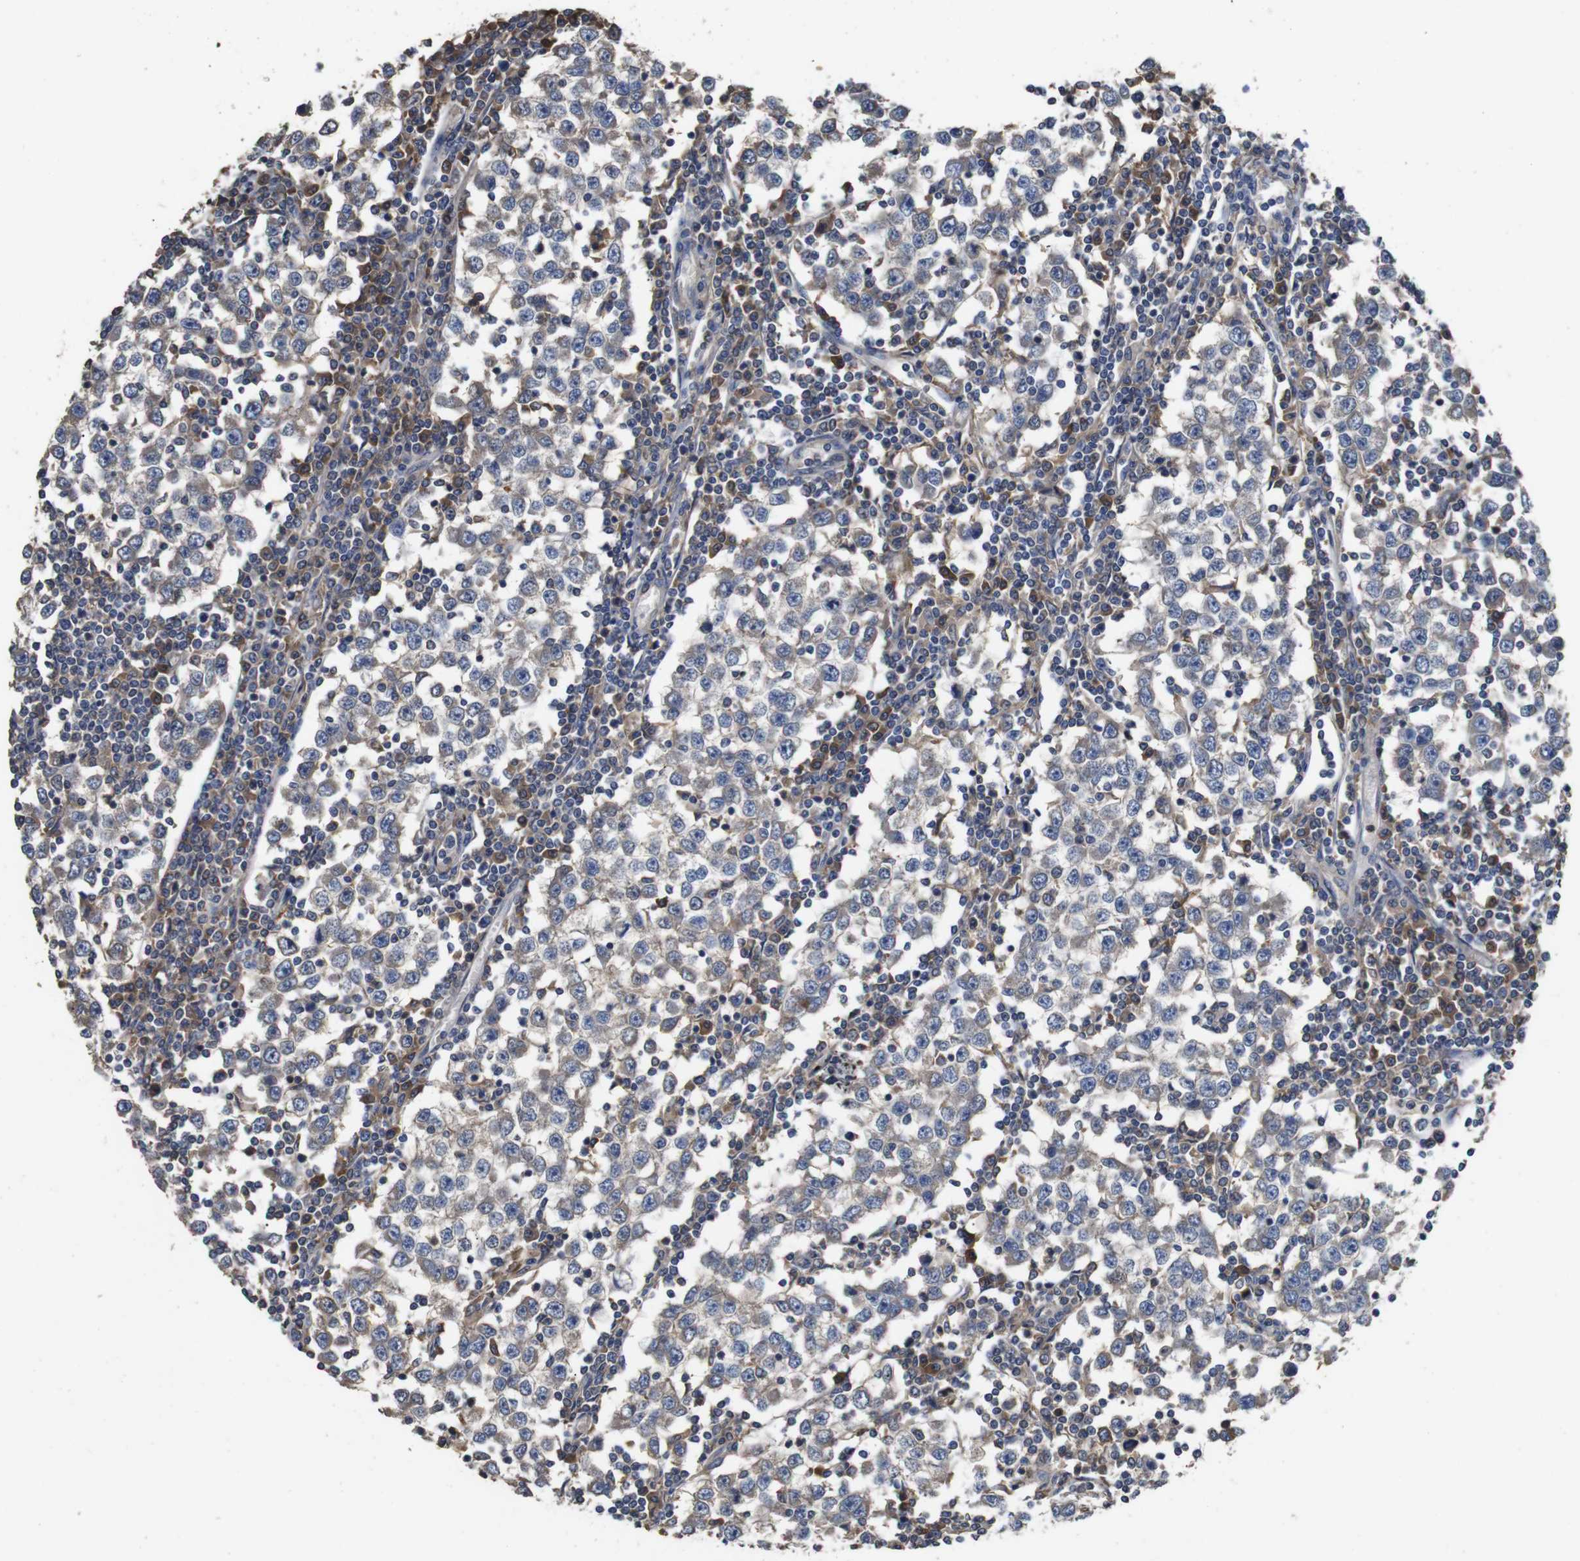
{"staining": {"intensity": "weak", "quantity": "<25%", "location": "cytoplasmic/membranous"}, "tissue": "testis cancer", "cell_type": "Tumor cells", "image_type": "cancer", "snomed": [{"axis": "morphology", "description": "Seminoma, NOS"}, {"axis": "topography", "description": "Testis"}], "caption": "Photomicrograph shows no significant protein positivity in tumor cells of testis cancer (seminoma).", "gene": "ARHGAP24", "patient": {"sex": "male", "age": 65}}